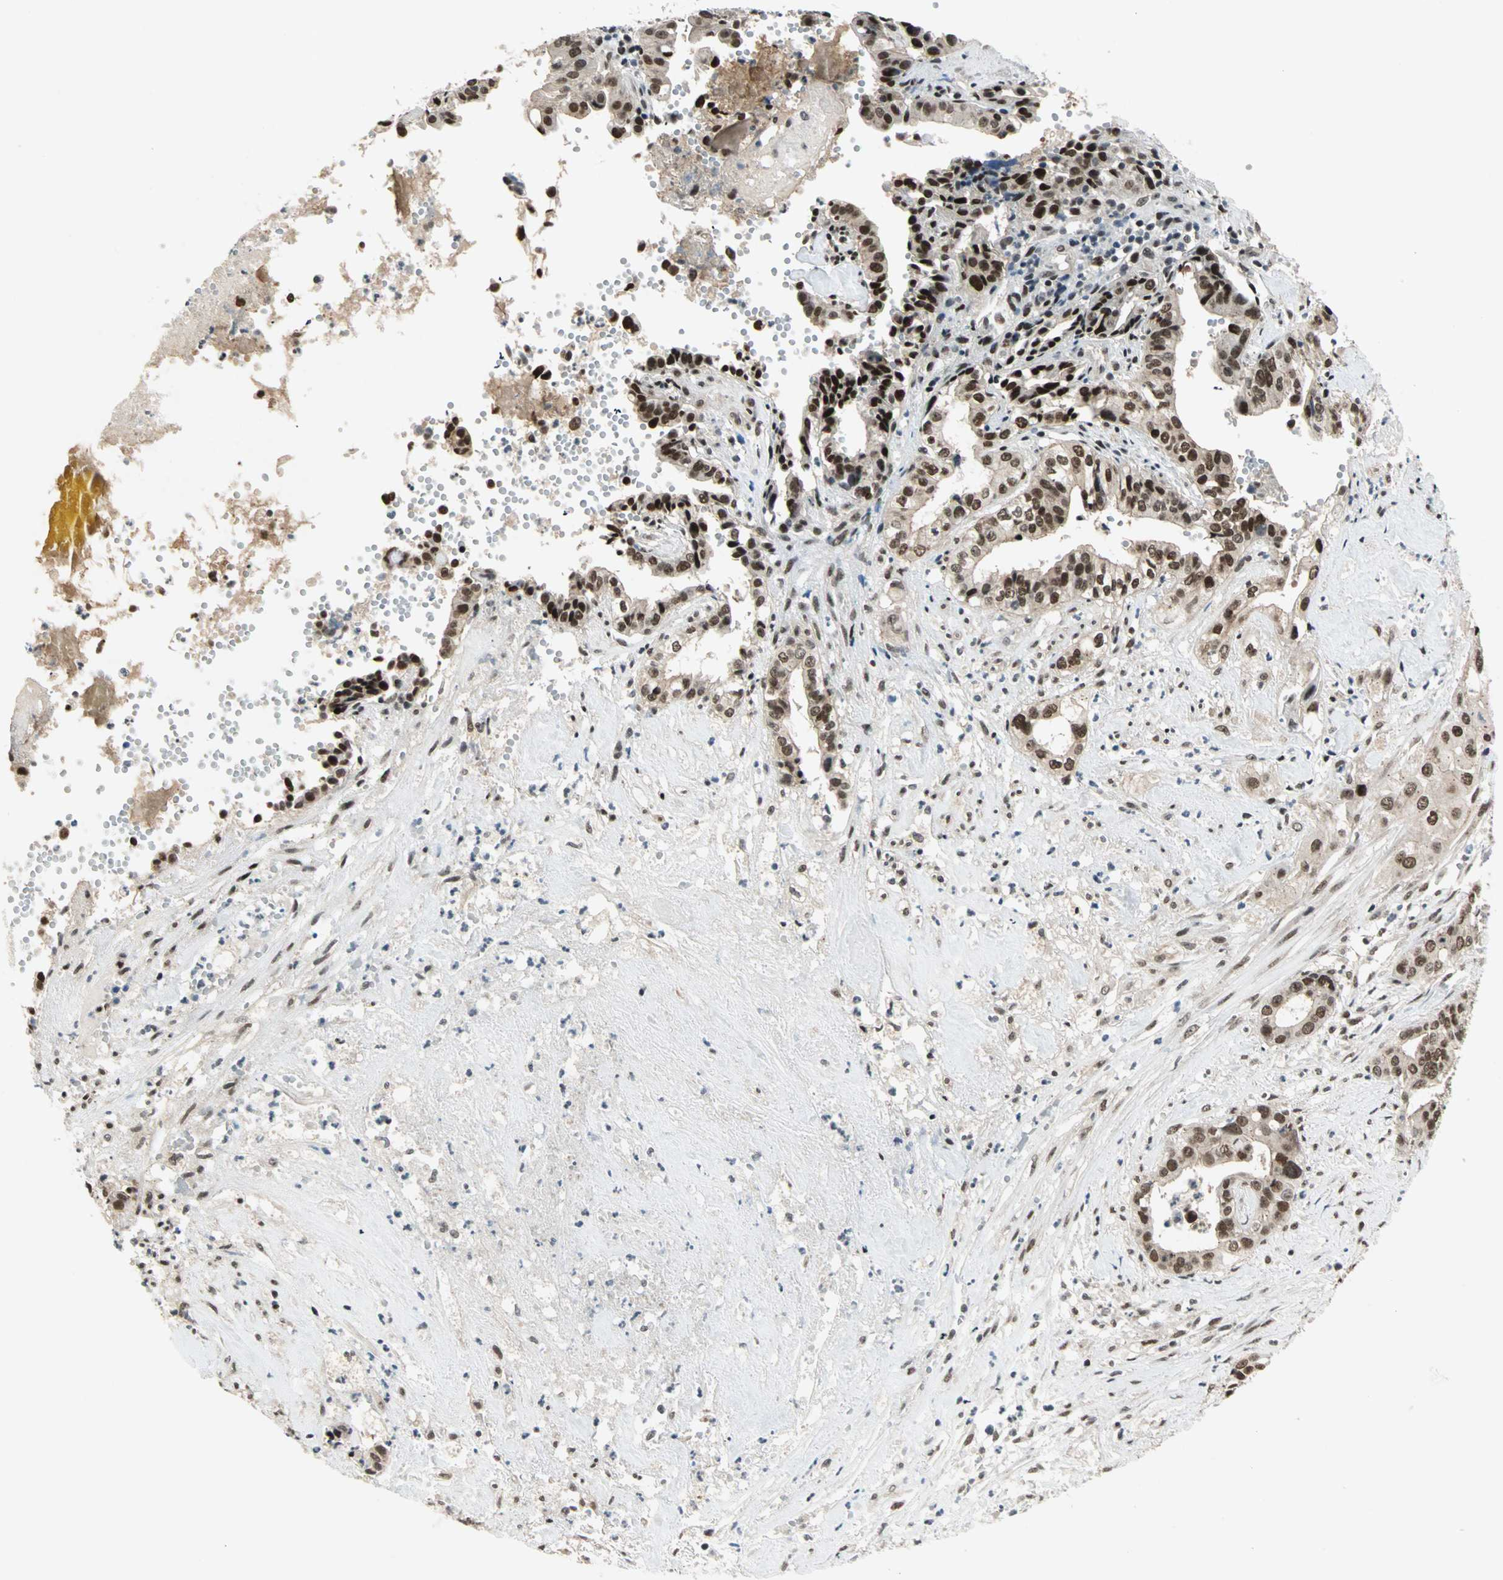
{"staining": {"intensity": "strong", "quantity": ">75%", "location": "nuclear"}, "tissue": "liver cancer", "cell_type": "Tumor cells", "image_type": "cancer", "snomed": [{"axis": "morphology", "description": "Cholangiocarcinoma"}, {"axis": "topography", "description": "Liver"}], "caption": "A histopathology image showing strong nuclear positivity in approximately >75% of tumor cells in liver cancer (cholangiocarcinoma), as visualized by brown immunohistochemical staining.", "gene": "BLM", "patient": {"sex": "female", "age": 61}}